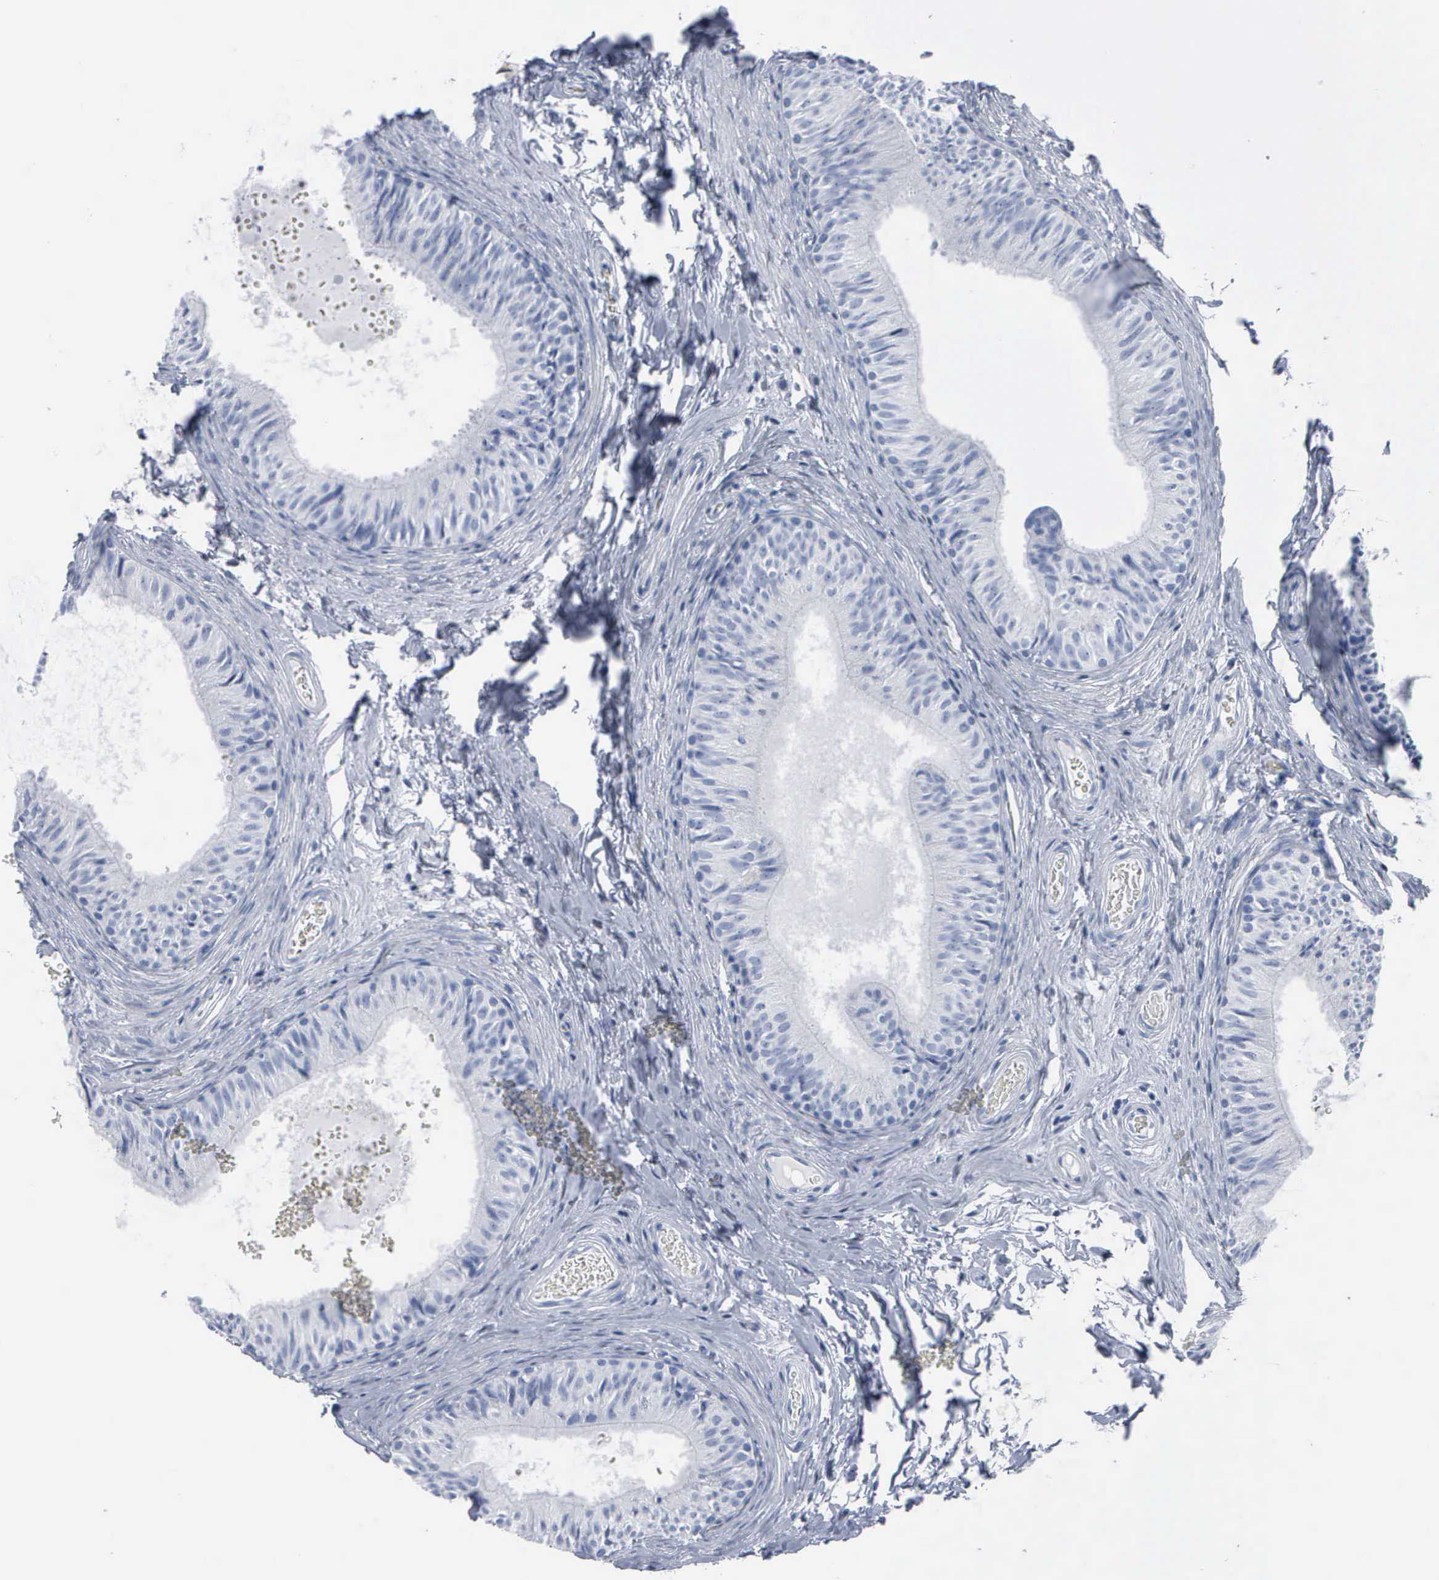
{"staining": {"intensity": "negative", "quantity": "none", "location": "none"}, "tissue": "epididymis", "cell_type": "Glandular cells", "image_type": "normal", "snomed": [{"axis": "morphology", "description": "Normal tissue, NOS"}, {"axis": "topography", "description": "Epididymis"}], "caption": "An IHC photomicrograph of unremarkable epididymis is shown. There is no staining in glandular cells of epididymis.", "gene": "DMD", "patient": {"sex": "male", "age": 23}}